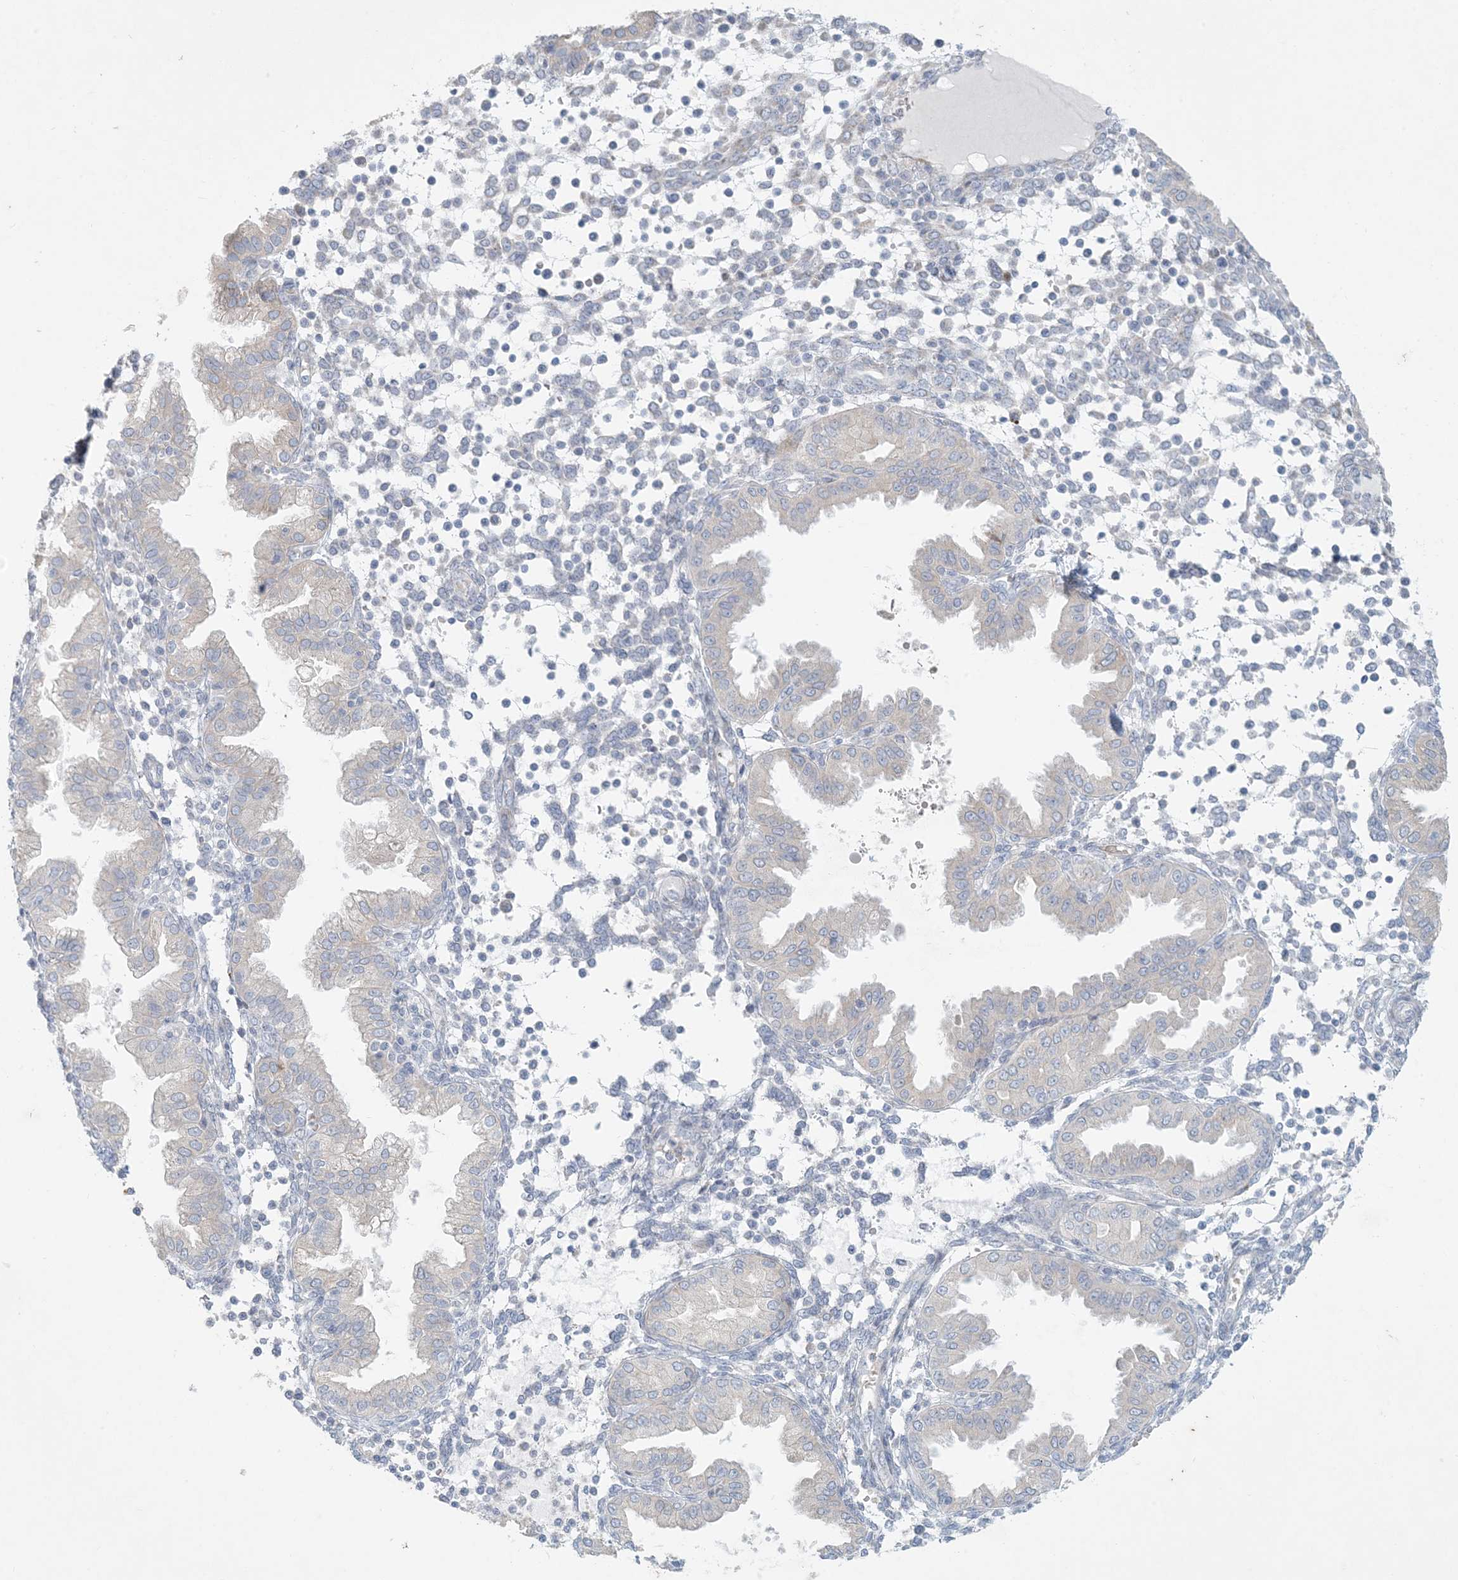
{"staining": {"intensity": "negative", "quantity": "none", "location": "none"}, "tissue": "endometrium", "cell_type": "Cells in endometrial stroma", "image_type": "normal", "snomed": [{"axis": "morphology", "description": "Normal tissue, NOS"}, {"axis": "topography", "description": "Endometrium"}], "caption": "The micrograph reveals no significant expression in cells in endometrial stroma of endometrium. (DAB immunohistochemistry (IHC), high magnification).", "gene": "ZNF385D", "patient": {"sex": "female", "age": 53}}